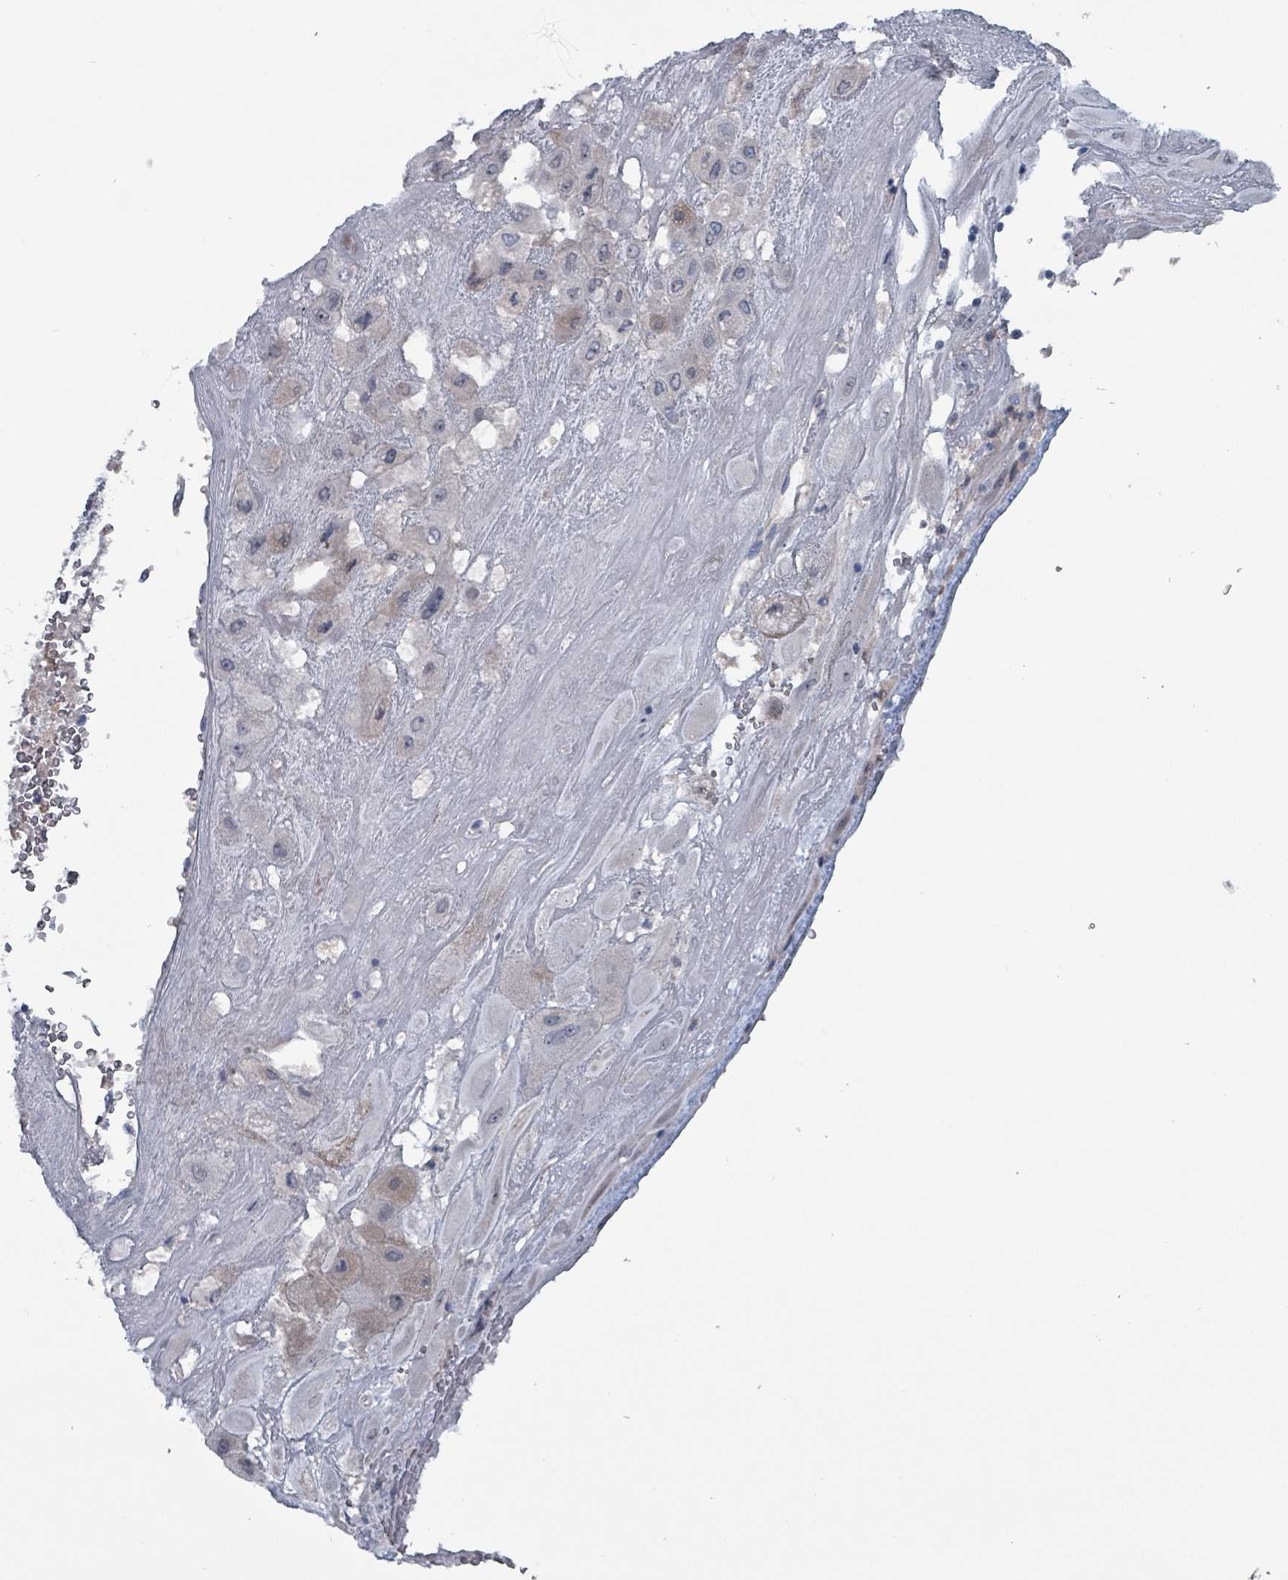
{"staining": {"intensity": "weak", "quantity": "<25%", "location": "cytoplasmic/membranous"}, "tissue": "placenta", "cell_type": "Decidual cells", "image_type": "normal", "snomed": [{"axis": "morphology", "description": "Normal tissue, NOS"}, {"axis": "topography", "description": "Placenta"}], "caption": "DAB (3,3'-diaminobenzidine) immunohistochemical staining of normal placenta demonstrates no significant positivity in decidual cells.", "gene": "TAAR5", "patient": {"sex": "female", "age": 32}}